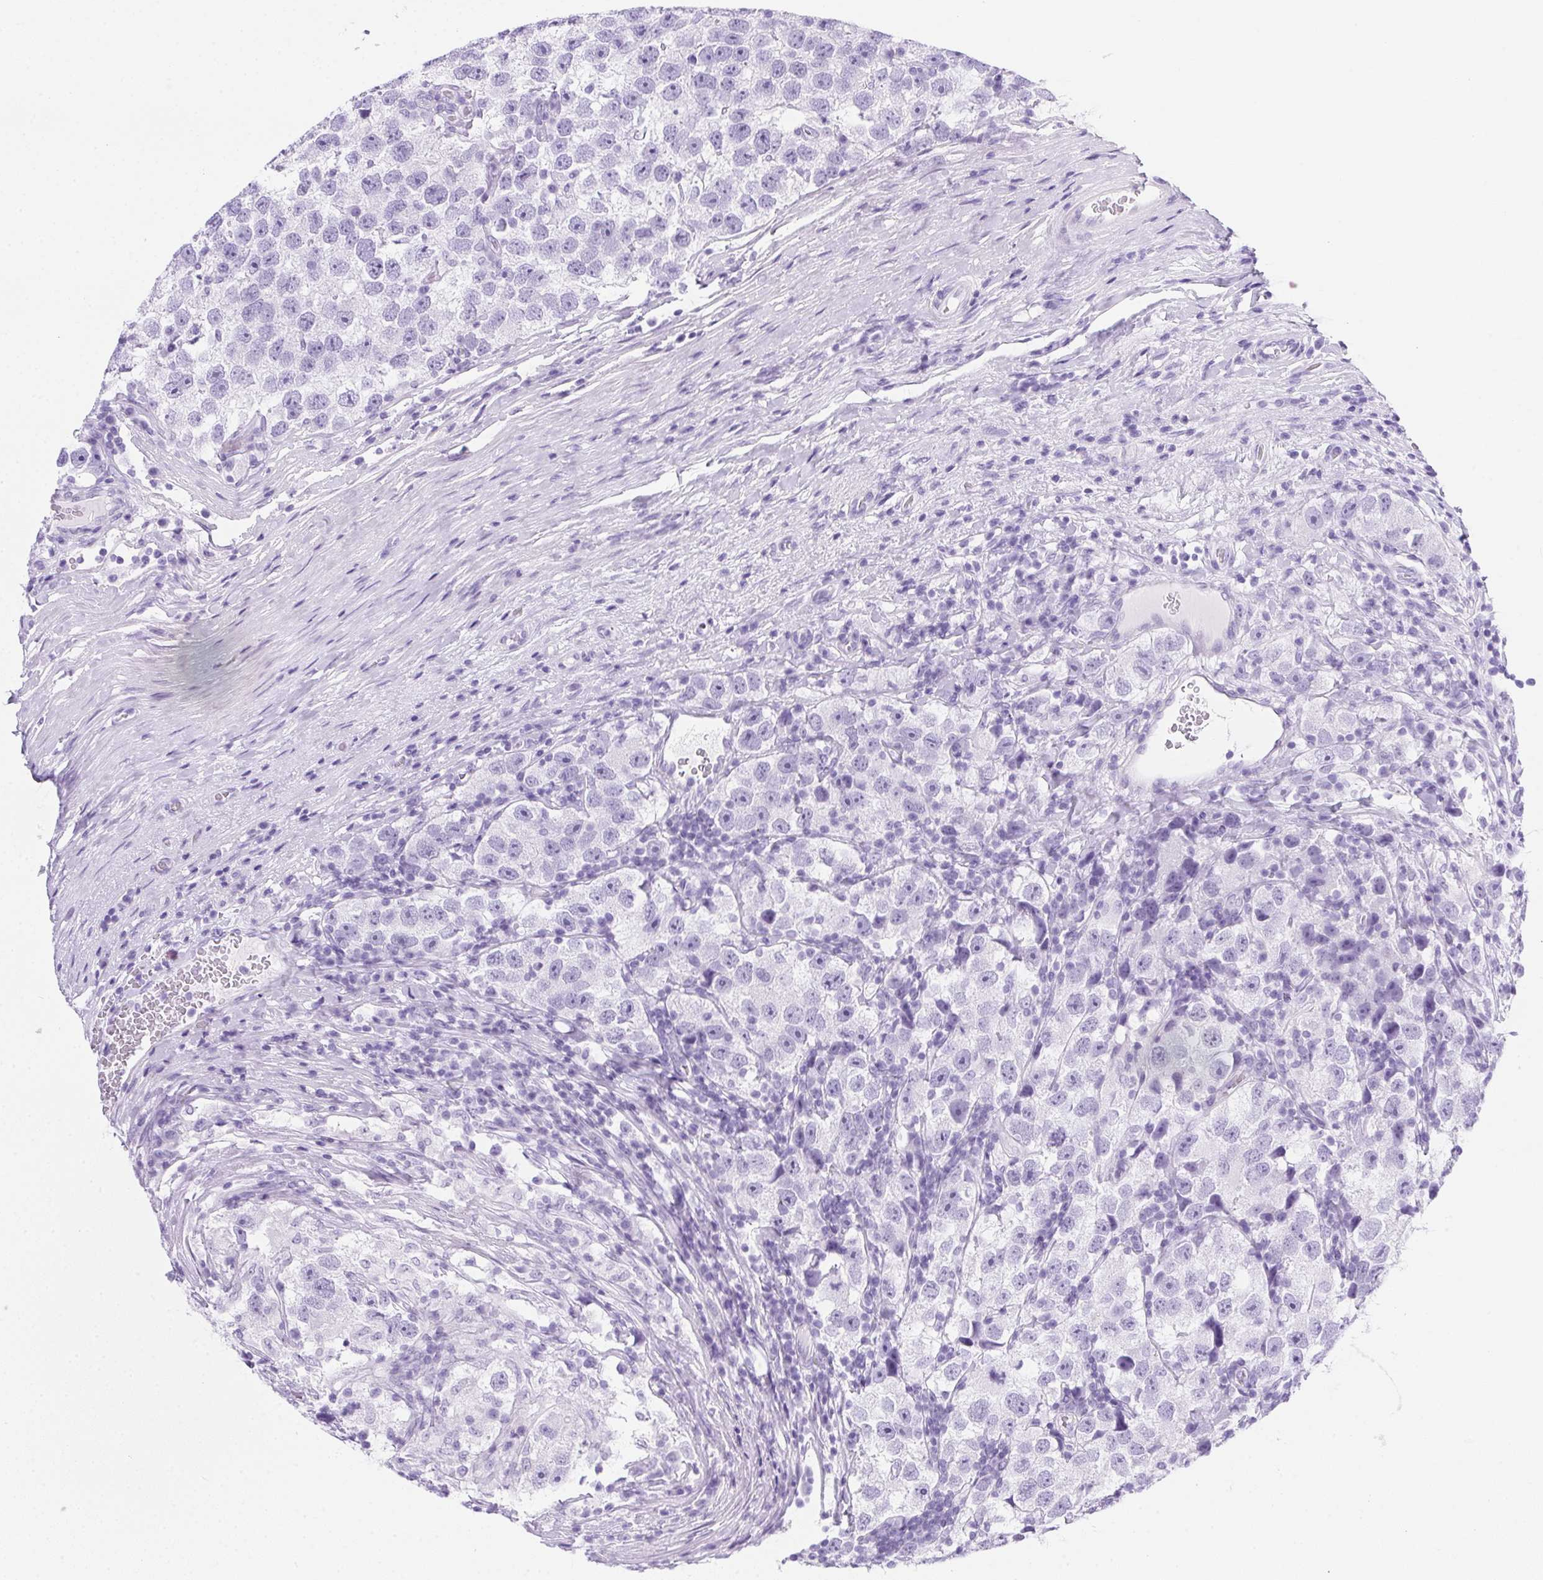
{"staining": {"intensity": "negative", "quantity": "none", "location": "none"}, "tissue": "testis cancer", "cell_type": "Tumor cells", "image_type": "cancer", "snomed": [{"axis": "morphology", "description": "Seminoma, NOS"}, {"axis": "topography", "description": "Testis"}], "caption": "Immunohistochemistry (IHC) image of neoplastic tissue: human testis seminoma stained with DAB (3,3'-diaminobenzidine) shows no significant protein positivity in tumor cells.", "gene": "SPACA5B", "patient": {"sex": "male", "age": 26}}